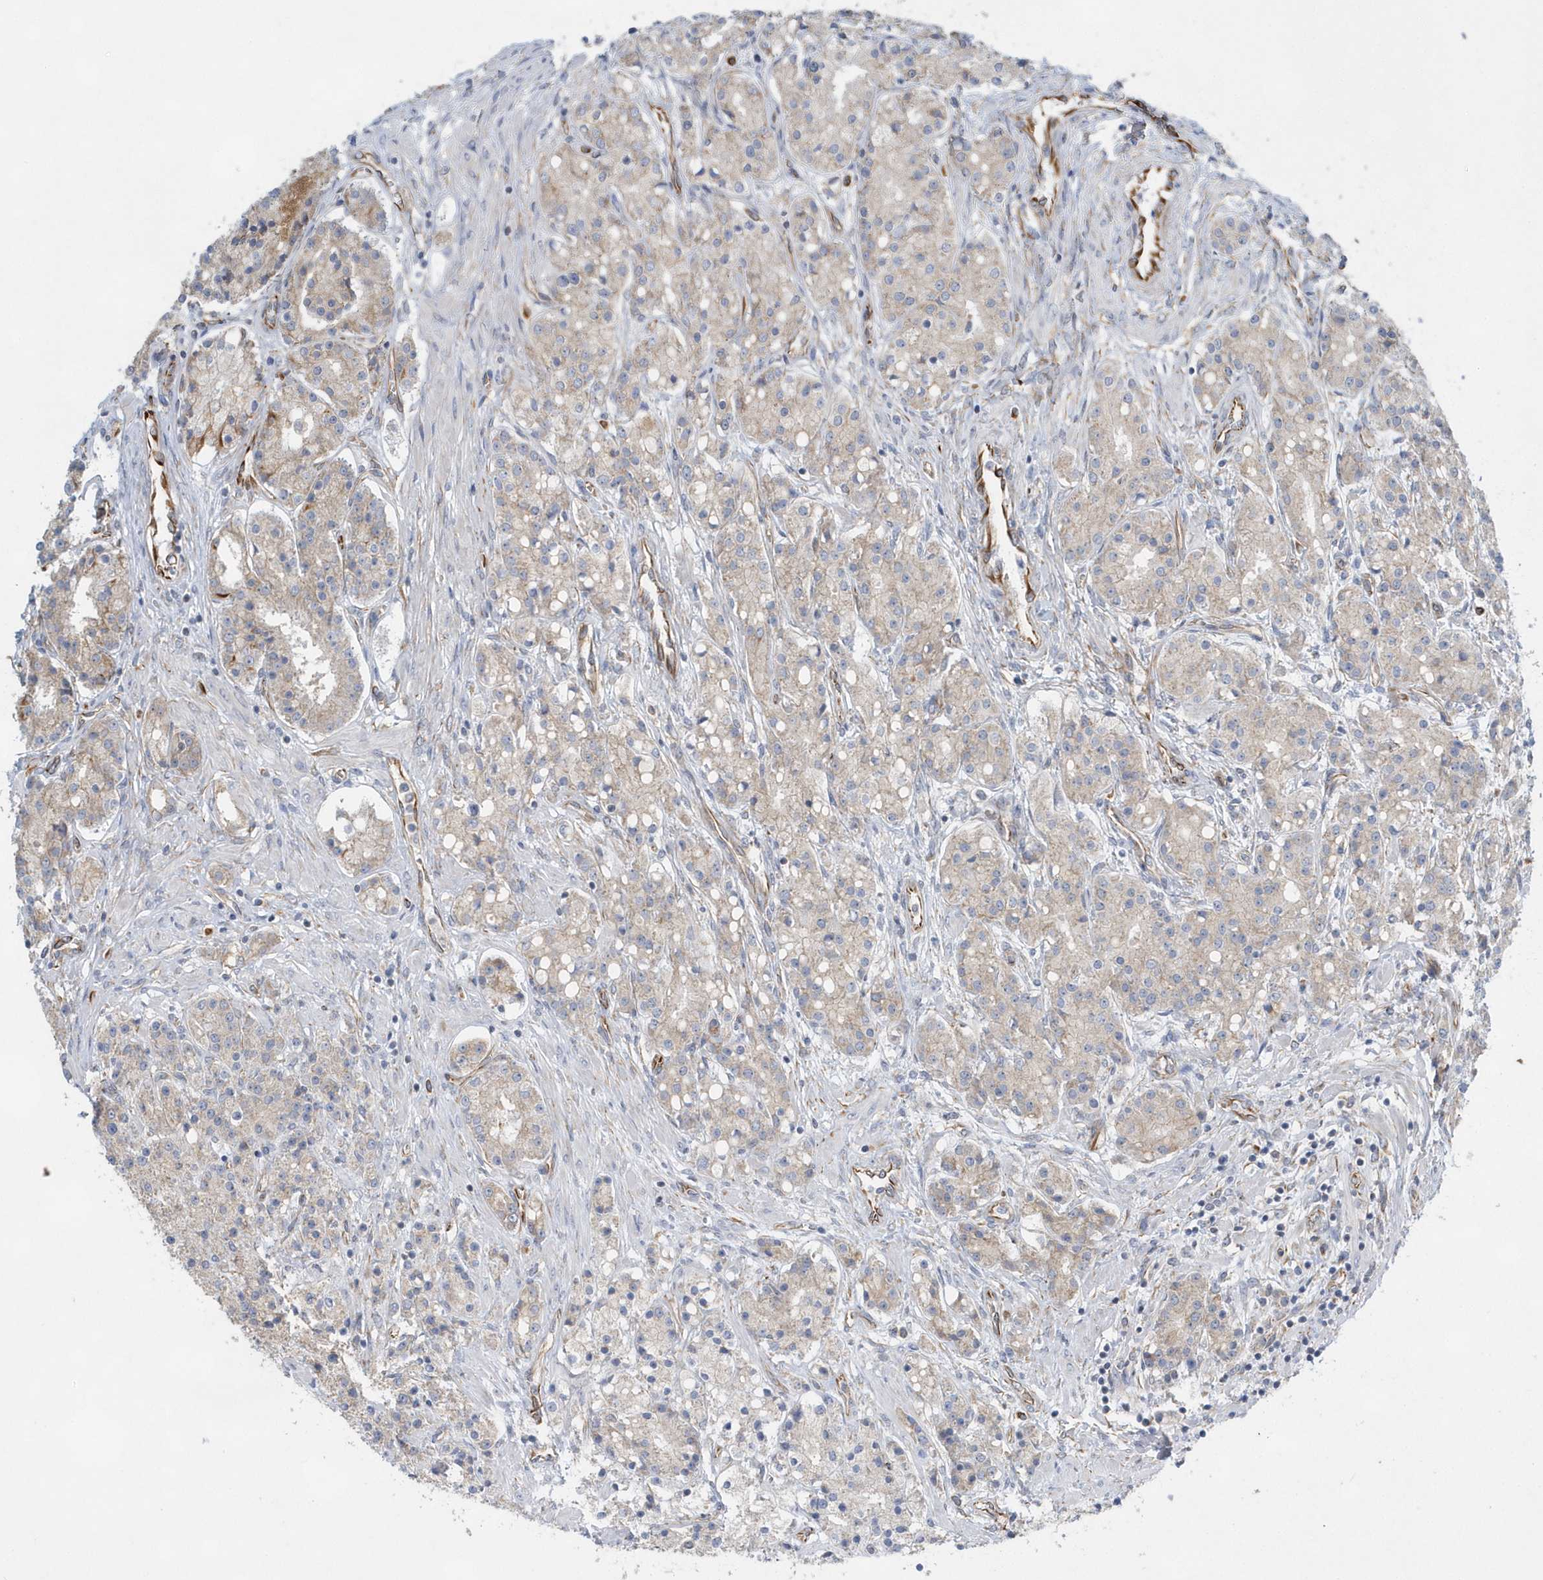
{"staining": {"intensity": "weak", "quantity": "25%-75%", "location": "cytoplasmic/membranous"}, "tissue": "prostate cancer", "cell_type": "Tumor cells", "image_type": "cancer", "snomed": [{"axis": "morphology", "description": "Adenocarcinoma, High grade"}, {"axis": "topography", "description": "Prostate"}], "caption": "Protein expression analysis of prostate adenocarcinoma (high-grade) reveals weak cytoplasmic/membranous expression in approximately 25%-75% of tumor cells.", "gene": "RAB17", "patient": {"sex": "male", "age": 60}}